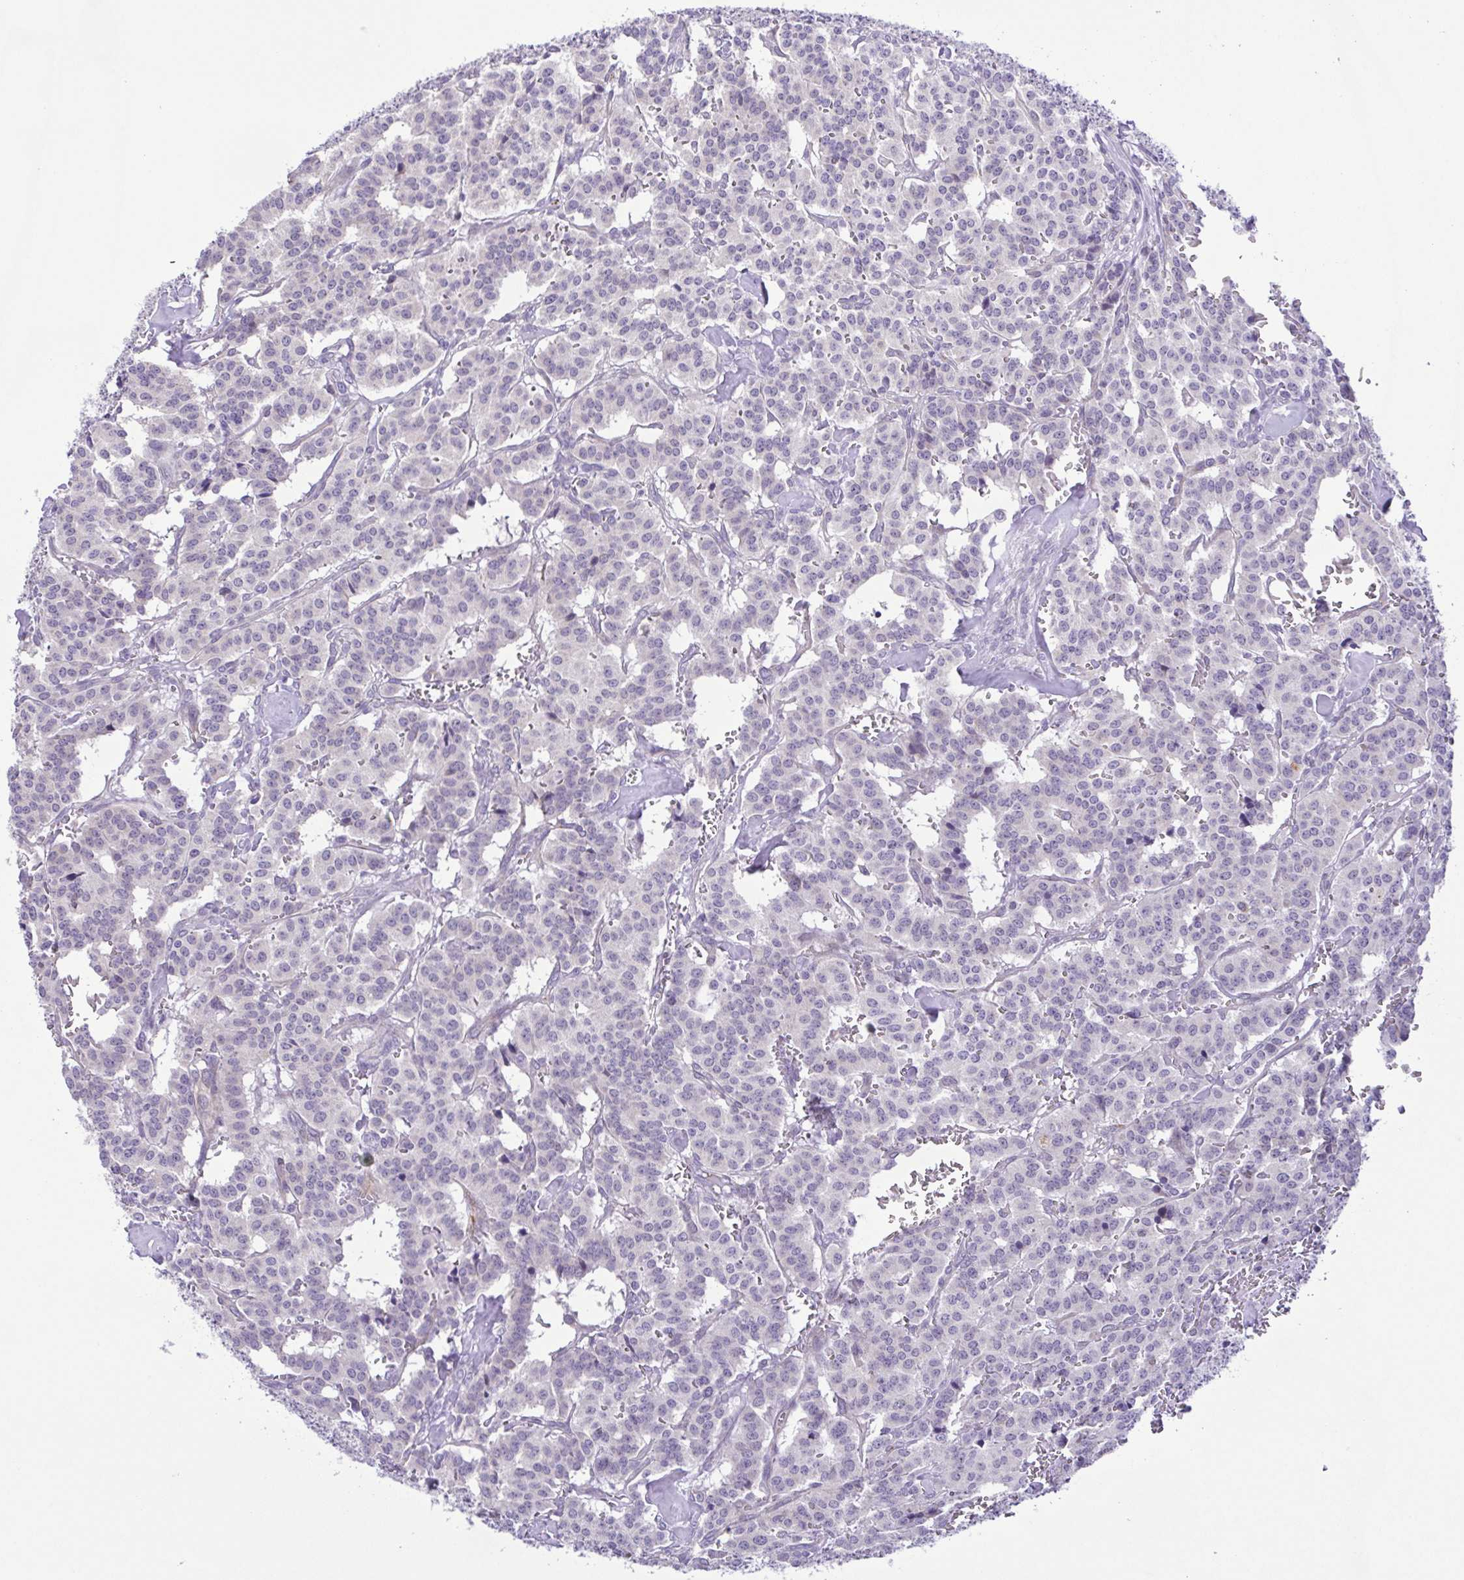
{"staining": {"intensity": "negative", "quantity": "none", "location": "none"}, "tissue": "carcinoid", "cell_type": "Tumor cells", "image_type": "cancer", "snomed": [{"axis": "morphology", "description": "Normal tissue, NOS"}, {"axis": "morphology", "description": "Carcinoid, malignant, NOS"}, {"axis": "topography", "description": "Lung"}], "caption": "Carcinoid stained for a protein using immunohistochemistry (IHC) demonstrates no positivity tumor cells.", "gene": "DCLK2", "patient": {"sex": "female", "age": 46}}